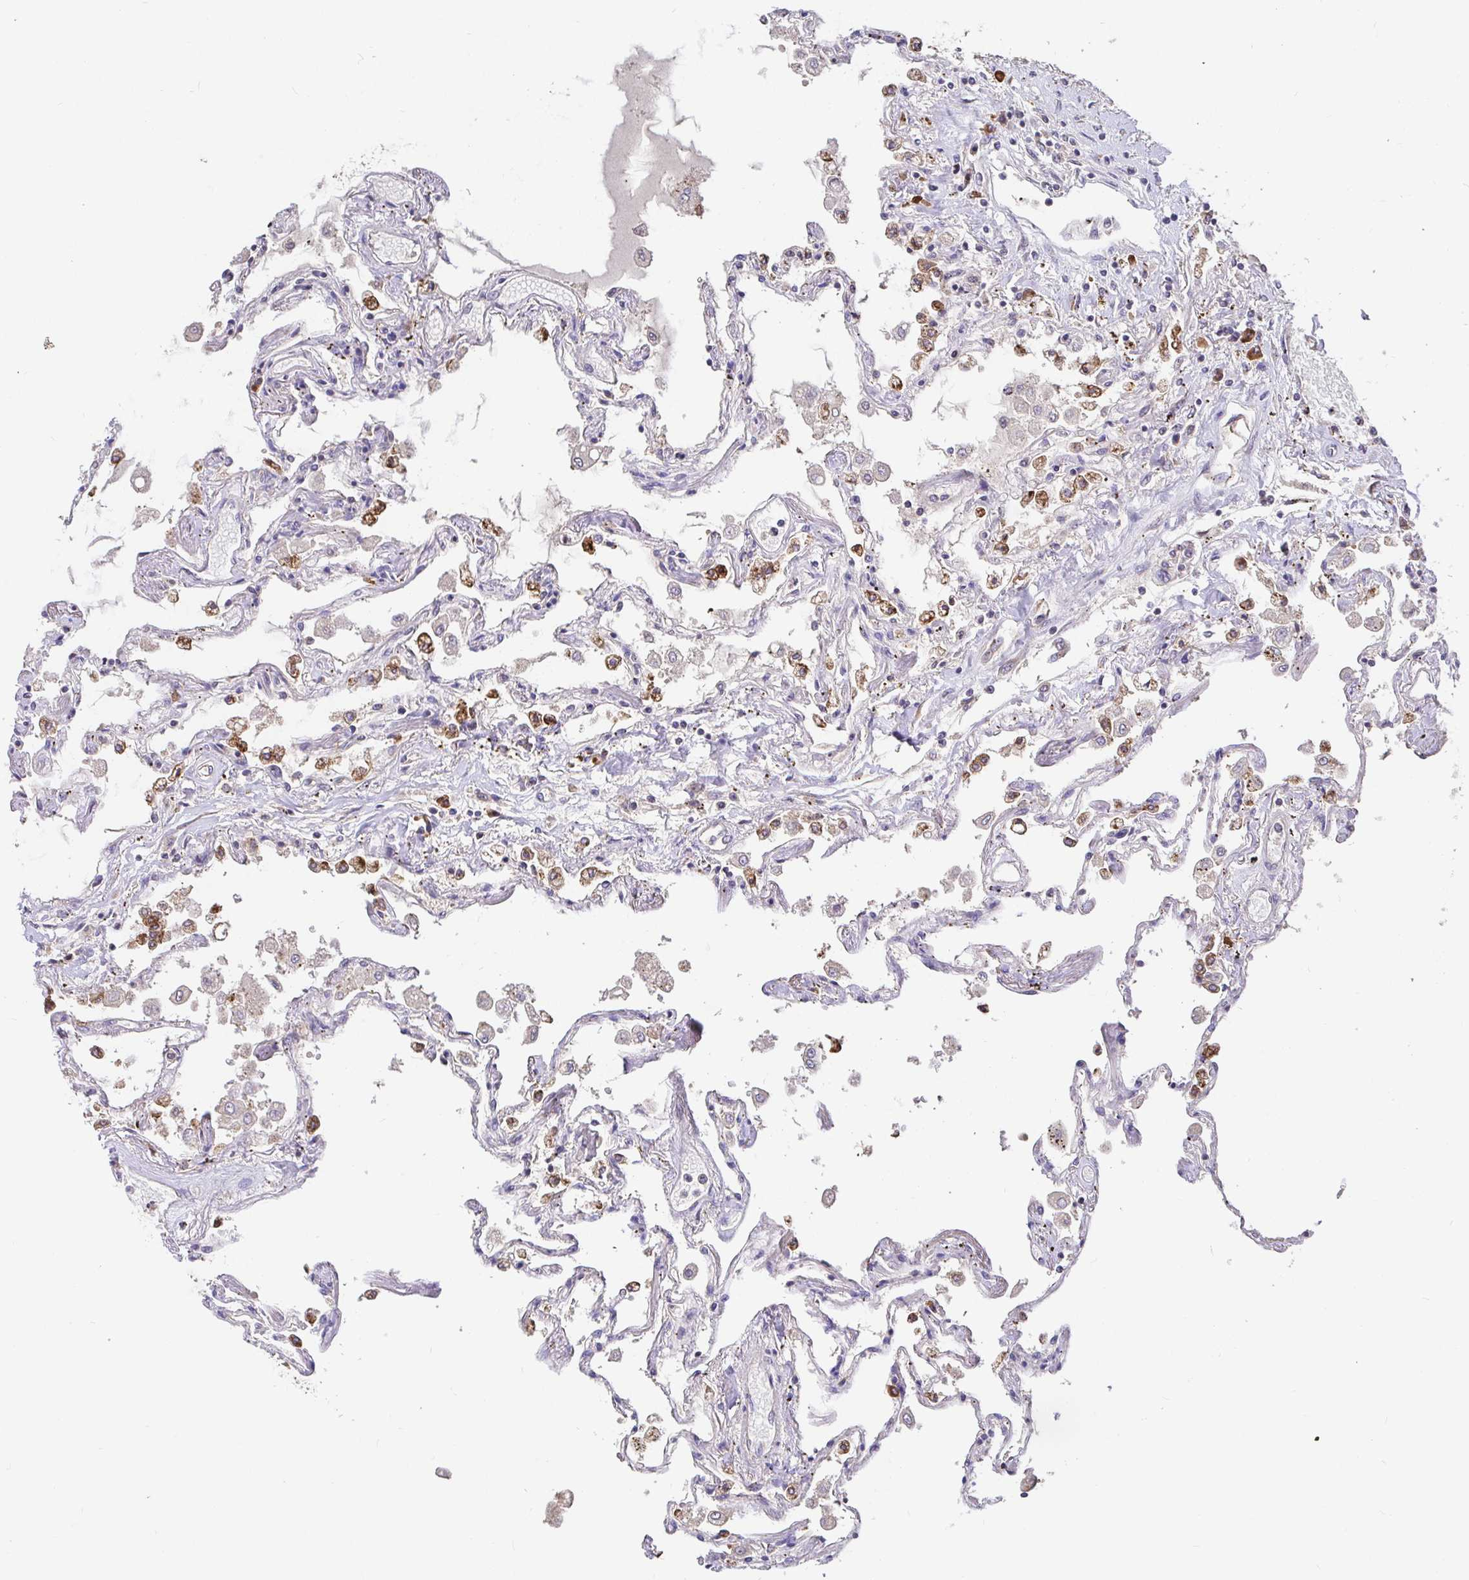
{"staining": {"intensity": "negative", "quantity": "none", "location": "none"}, "tissue": "lung", "cell_type": "Alveolar cells", "image_type": "normal", "snomed": [{"axis": "morphology", "description": "Normal tissue, NOS"}, {"axis": "morphology", "description": "Adenocarcinoma, NOS"}, {"axis": "topography", "description": "Cartilage tissue"}, {"axis": "topography", "description": "Lung"}], "caption": "Immunohistochemistry of normal lung reveals no positivity in alveolar cells. (Brightfield microscopy of DAB (3,3'-diaminobenzidine) IHC at high magnification).", "gene": "ELP1", "patient": {"sex": "female", "age": 67}}